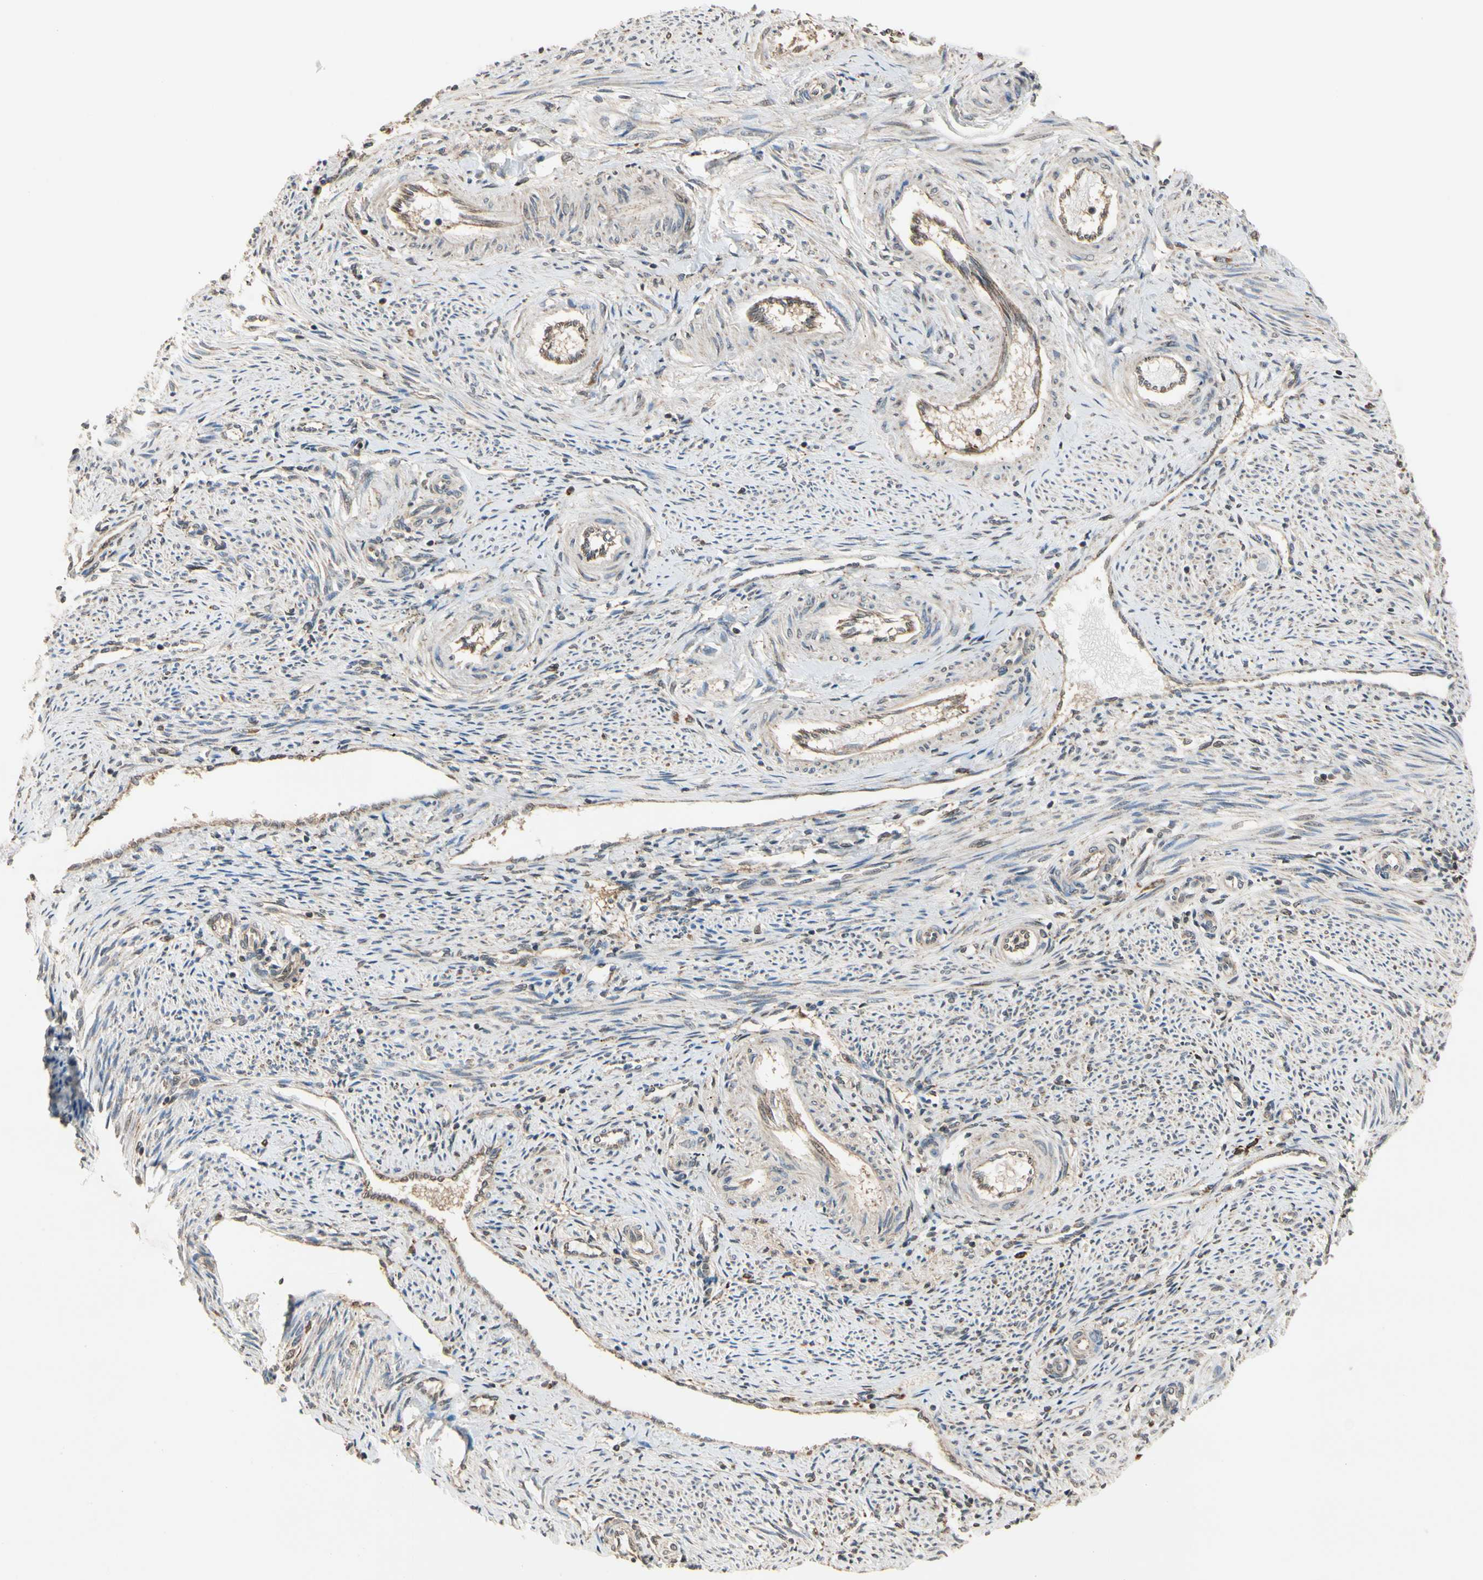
{"staining": {"intensity": "moderate", "quantity": ">75%", "location": "cytoplasmic/membranous"}, "tissue": "endometrium", "cell_type": "Cells in endometrial stroma", "image_type": "normal", "snomed": [{"axis": "morphology", "description": "Normal tissue, NOS"}, {"axis": "topography", "description": "Endometrium"}], "caption": "A high-resolution photomicrograph shows immunohistochemistry staining of unremarkable endometrium, which reveals moderate cytoplasmic/membranous expression in approximately >75% of cells in endometrial stroma. (DAB (3,3'-diaminobenzidine) IHC, brown staining for protein, blue staining for nuclei).", "gene": "PRDX5", "patient": {"sex": "female", "age": 42}}